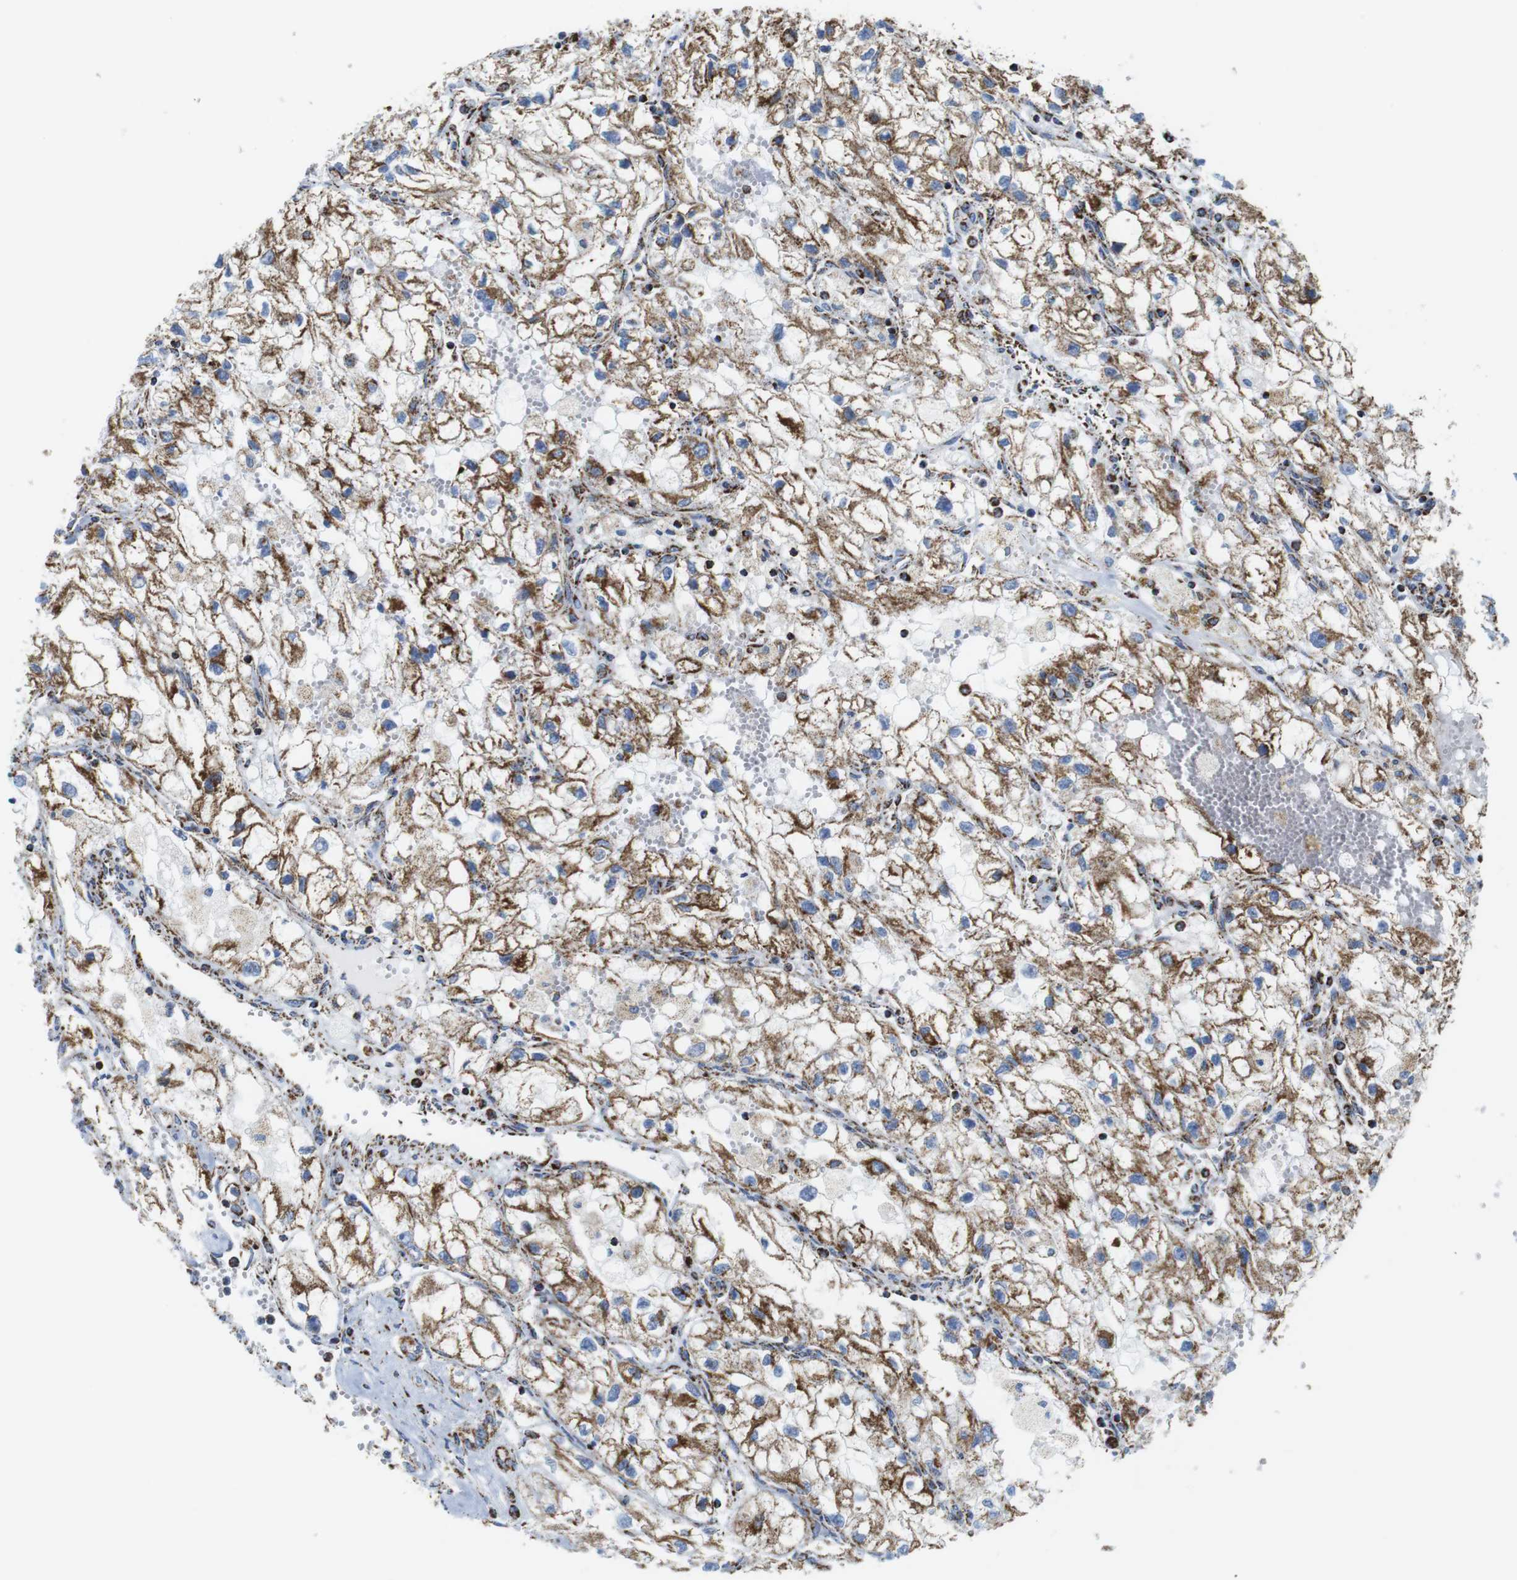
{"staining": {"intensity": "moderate", "quantity": ">75%", "location": "cytoplasmic/membranous"}, "tissue": "renal cancer", "cell_type": "Tumor cells", "image_type": "cancer", "snomed": [{"axis": "morphology", "description": "Adenocarcinoma, NOS"}, {"axis": "topography", "description": "Kidney"}], "caption": "Adenocarcinoma (renal) stained with a brown dye exhibits moderate cytoplasmic/membranous positive expression in approximately >75% of tumor cells.", "gene": "ATP5PO", "patient": {"sex": "female", "age": 70}}